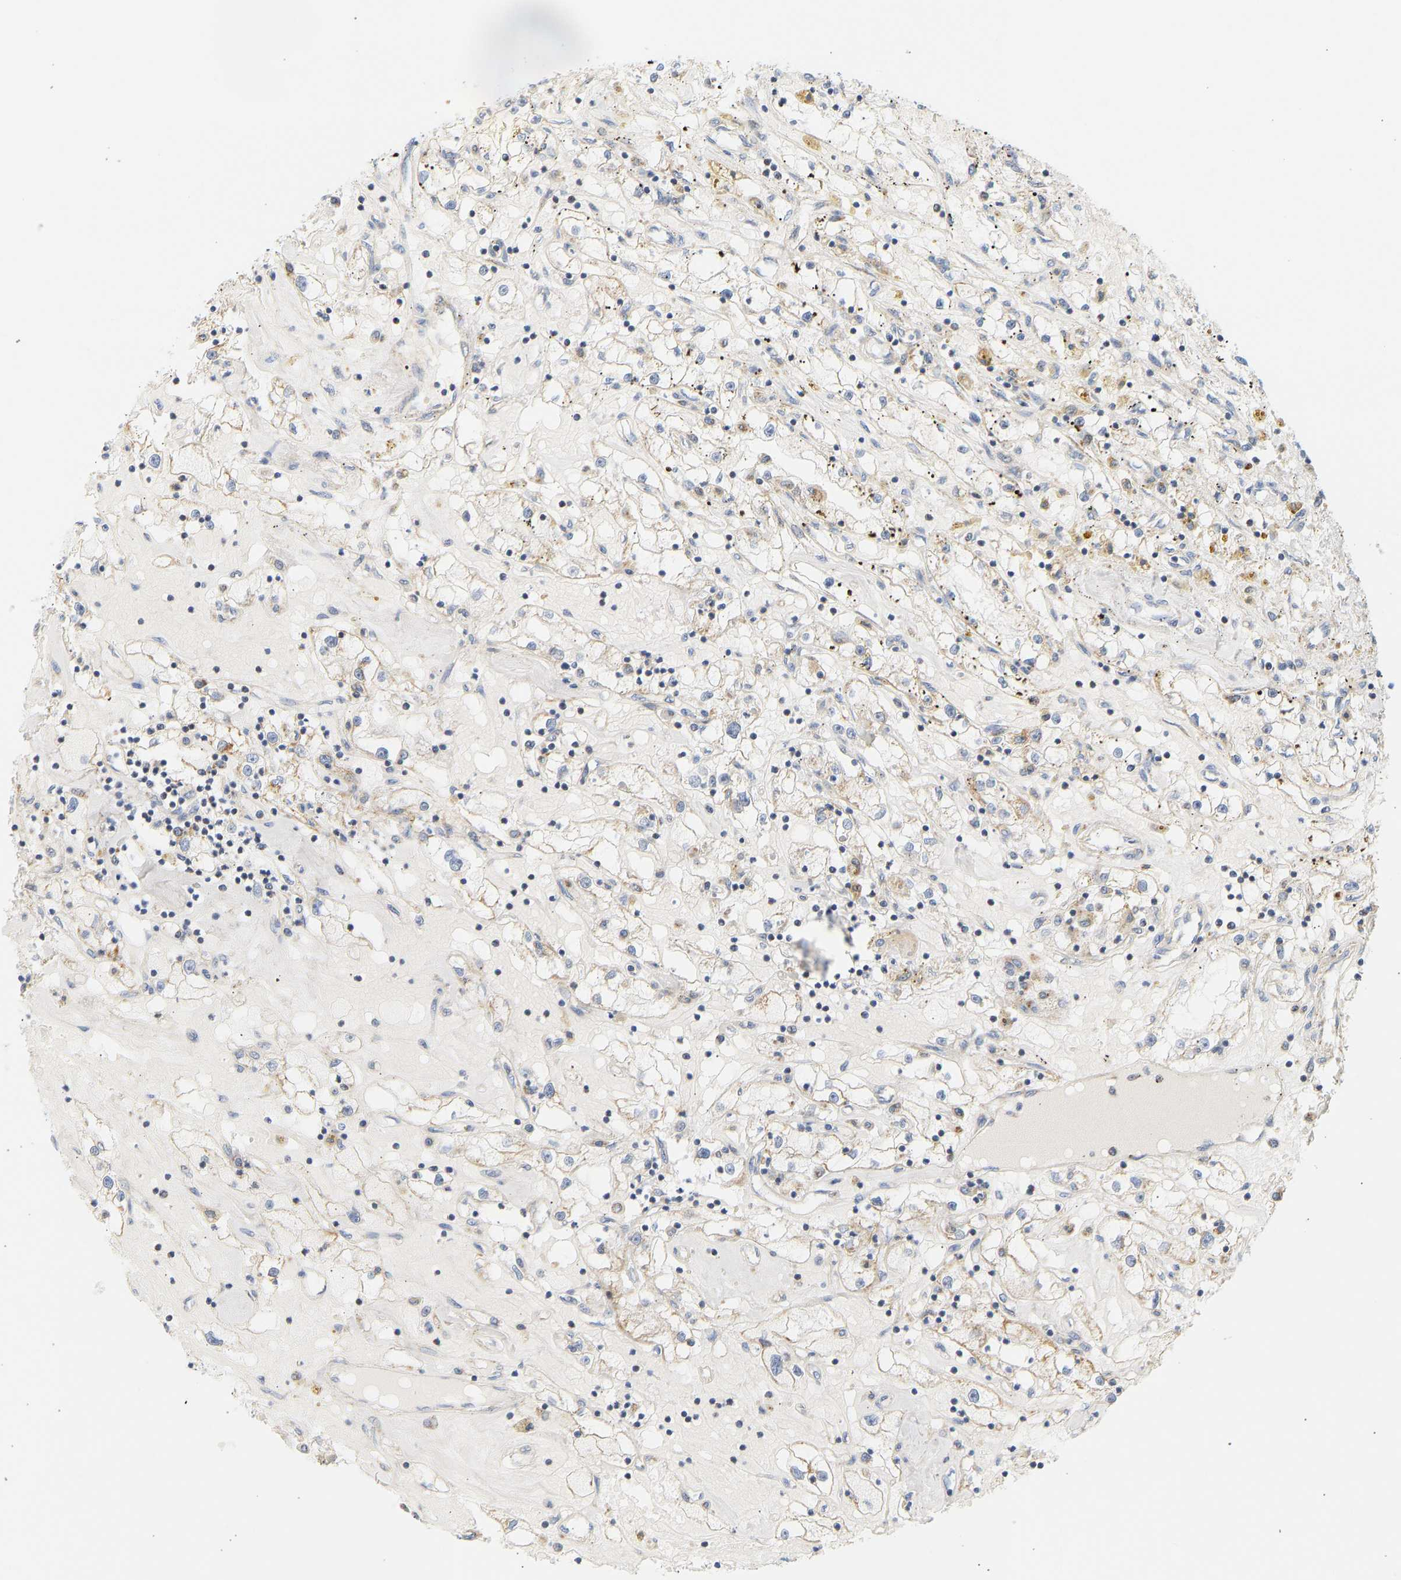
{"staining": {"intensity": "negative", "quantity": "none", "location": "none"}, "tissue": "renal cancer", "cell_type": "Tumor cells", "image_type": "cancer", "snomed": [{"axis": "morphology", "description": "Adenocarcinoma, NOS"}, {"axis": "topography", "description": "Kidney"}], "caption": "Renal adenocarcinoma was stained to show a protein in brown. There is no significant expression in tumor cells.", "gene": "GRPEL2", "patient": {"sex": "male", "age": 56}}